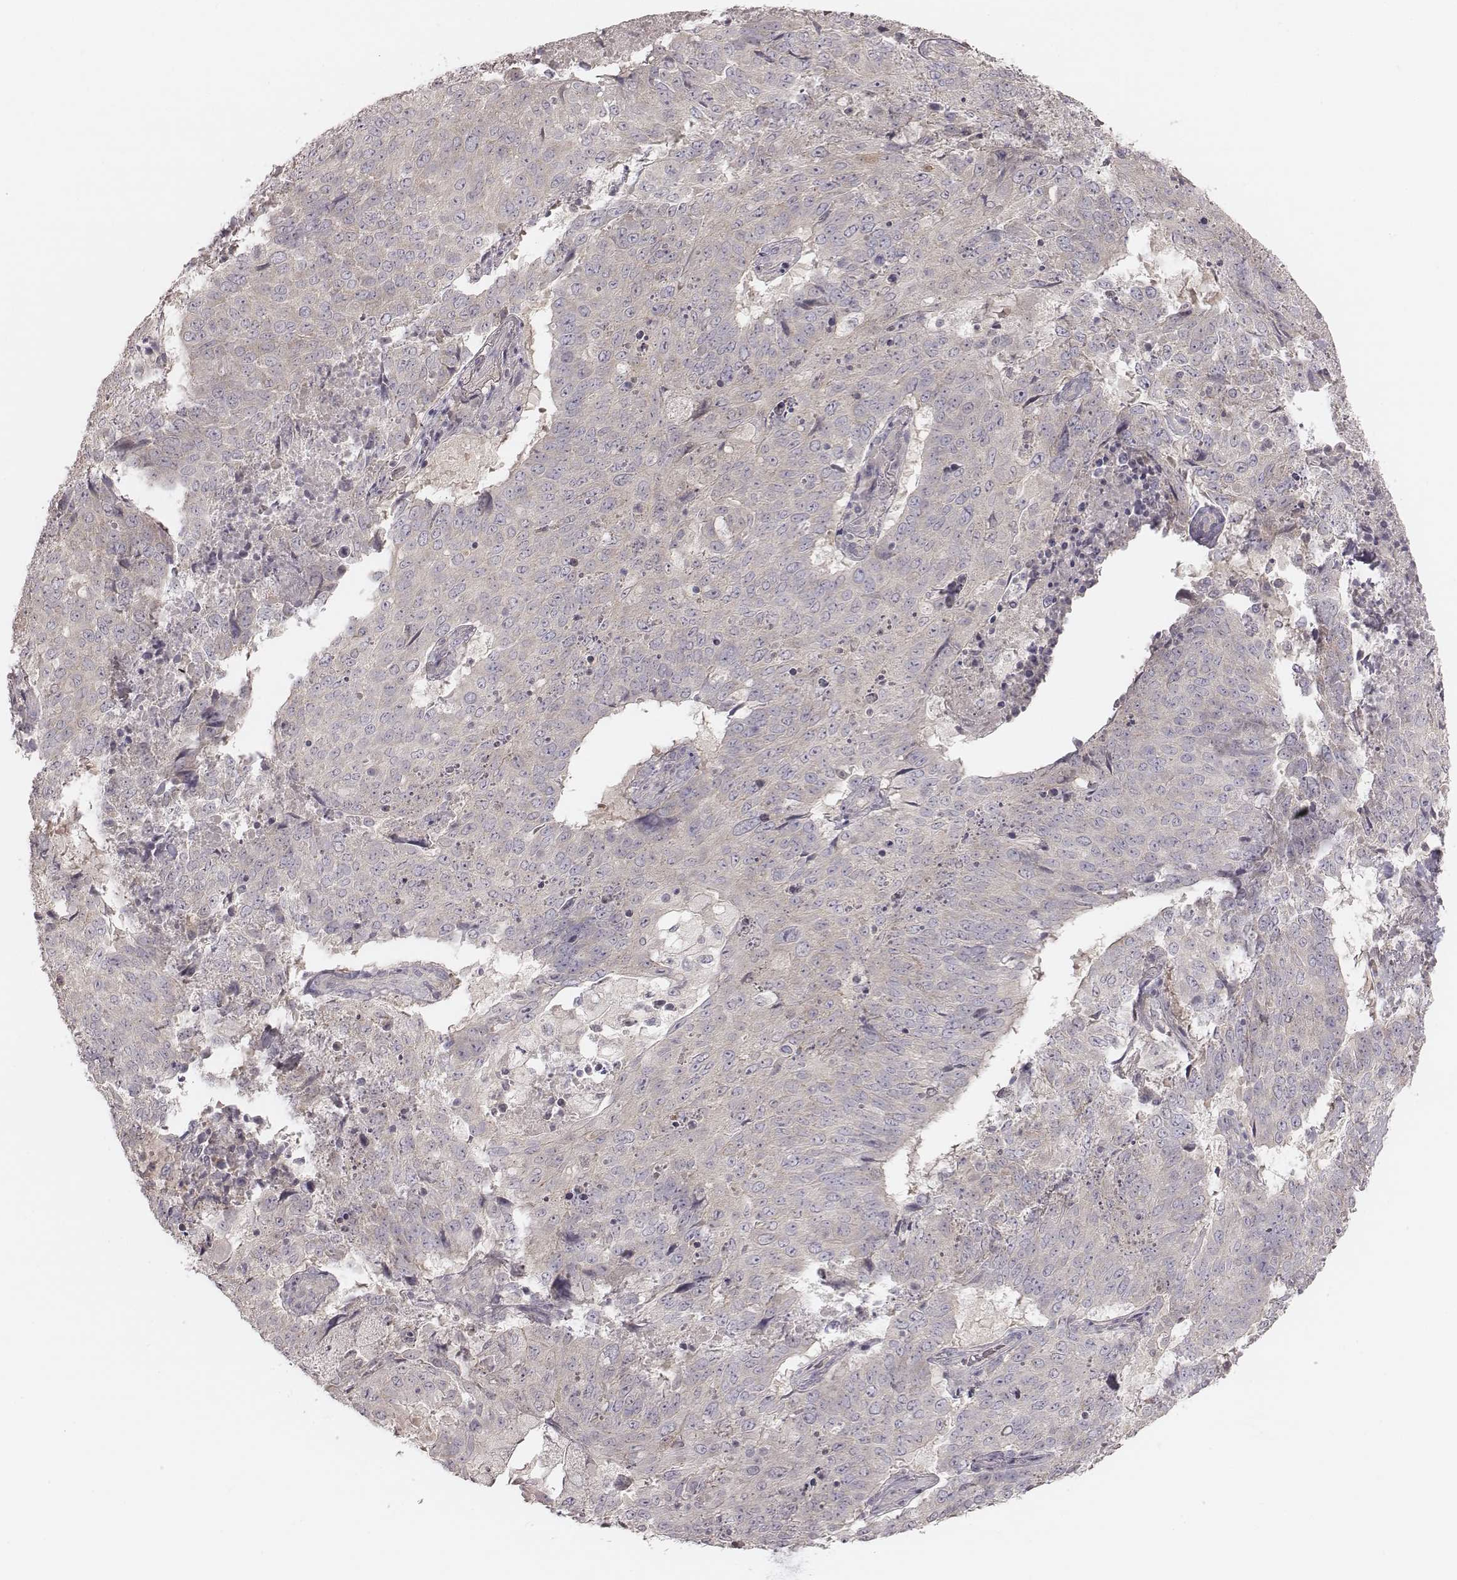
{"staining": {"intensity": "negative", "quantity": "none", "location": "none"}, "tissue": "lung cancer", "cell_type": "Tumor cells", "image_type": "cancer", "snomed": [{"axis": "morphology", "description": "Normal tissue, NOS"}, {"axis": "morphology", "description": "Squamous cell carcinoma, NOS"}, {"axis": "topography", "description": "Bronchus"}, {"axis": "topography", "description": "Lung"}], "caption": "High power microscopy photomicrograph of an IHC image of lung cancer (squamous cell carcinoma), revealing no significant staining in tumor cells.", "gene": "TDRD5", "patient": {"sex": "male", "age": 64}}